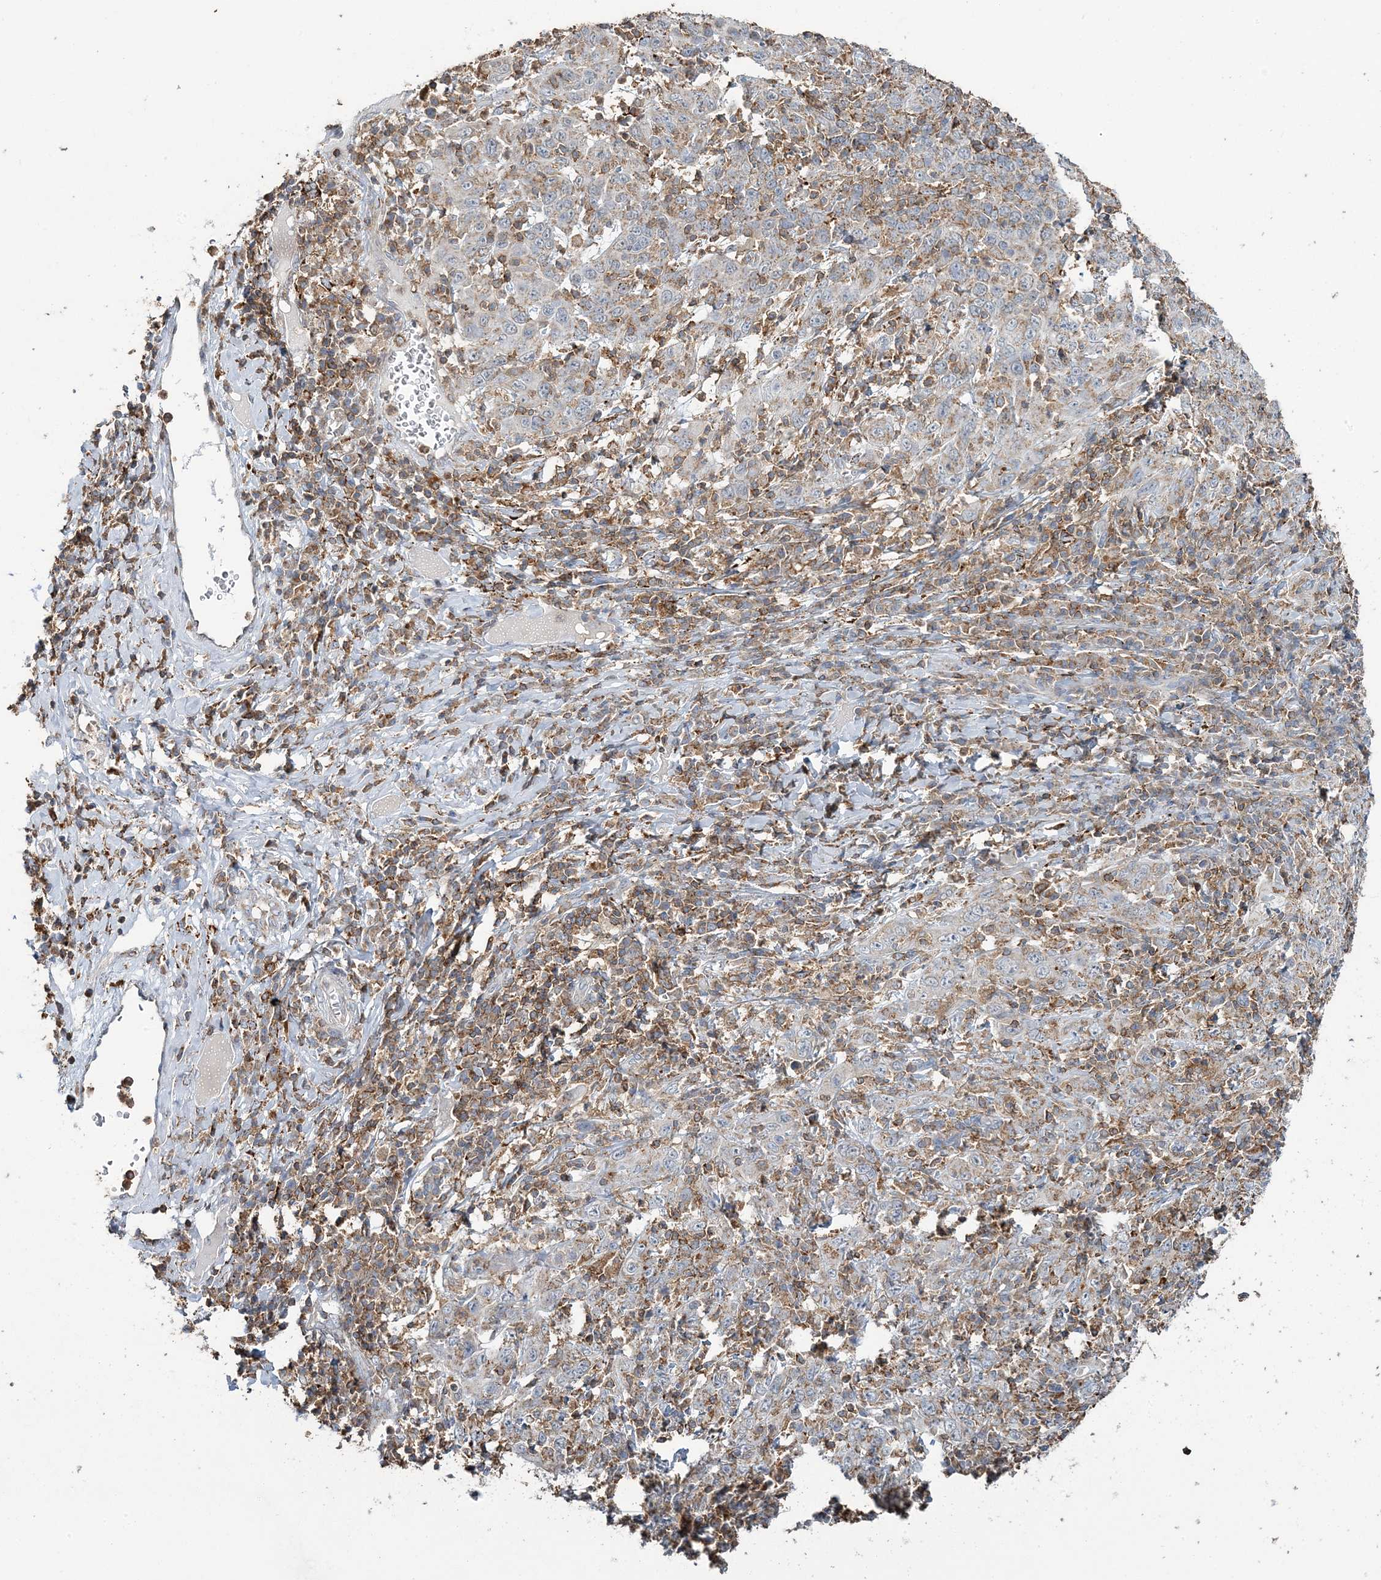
{"staining": {"intensity": "weak", "quantity": "<25%", "location": "cytoplasmic/membranous"}, "tissue": "cervical cancer", "cell_type": "Tumor cells", "image_type": "cancer", "snomed": [{"axis": "morphology", "description": "Squamous cell carcinoma, NOS"}, {"axis": "topography", "description": "Cervix"}], "caption": "Immunohistochemistry micrograph of neoplastic tissue: human cervical squamous cell carcinoma stained with DAB (3,3'-diaminobenzidine) demonstrates no significant protein positivity in tumor cells.", "gene": "TMLHE", "patient": {"sex": "female", "age": 46}}